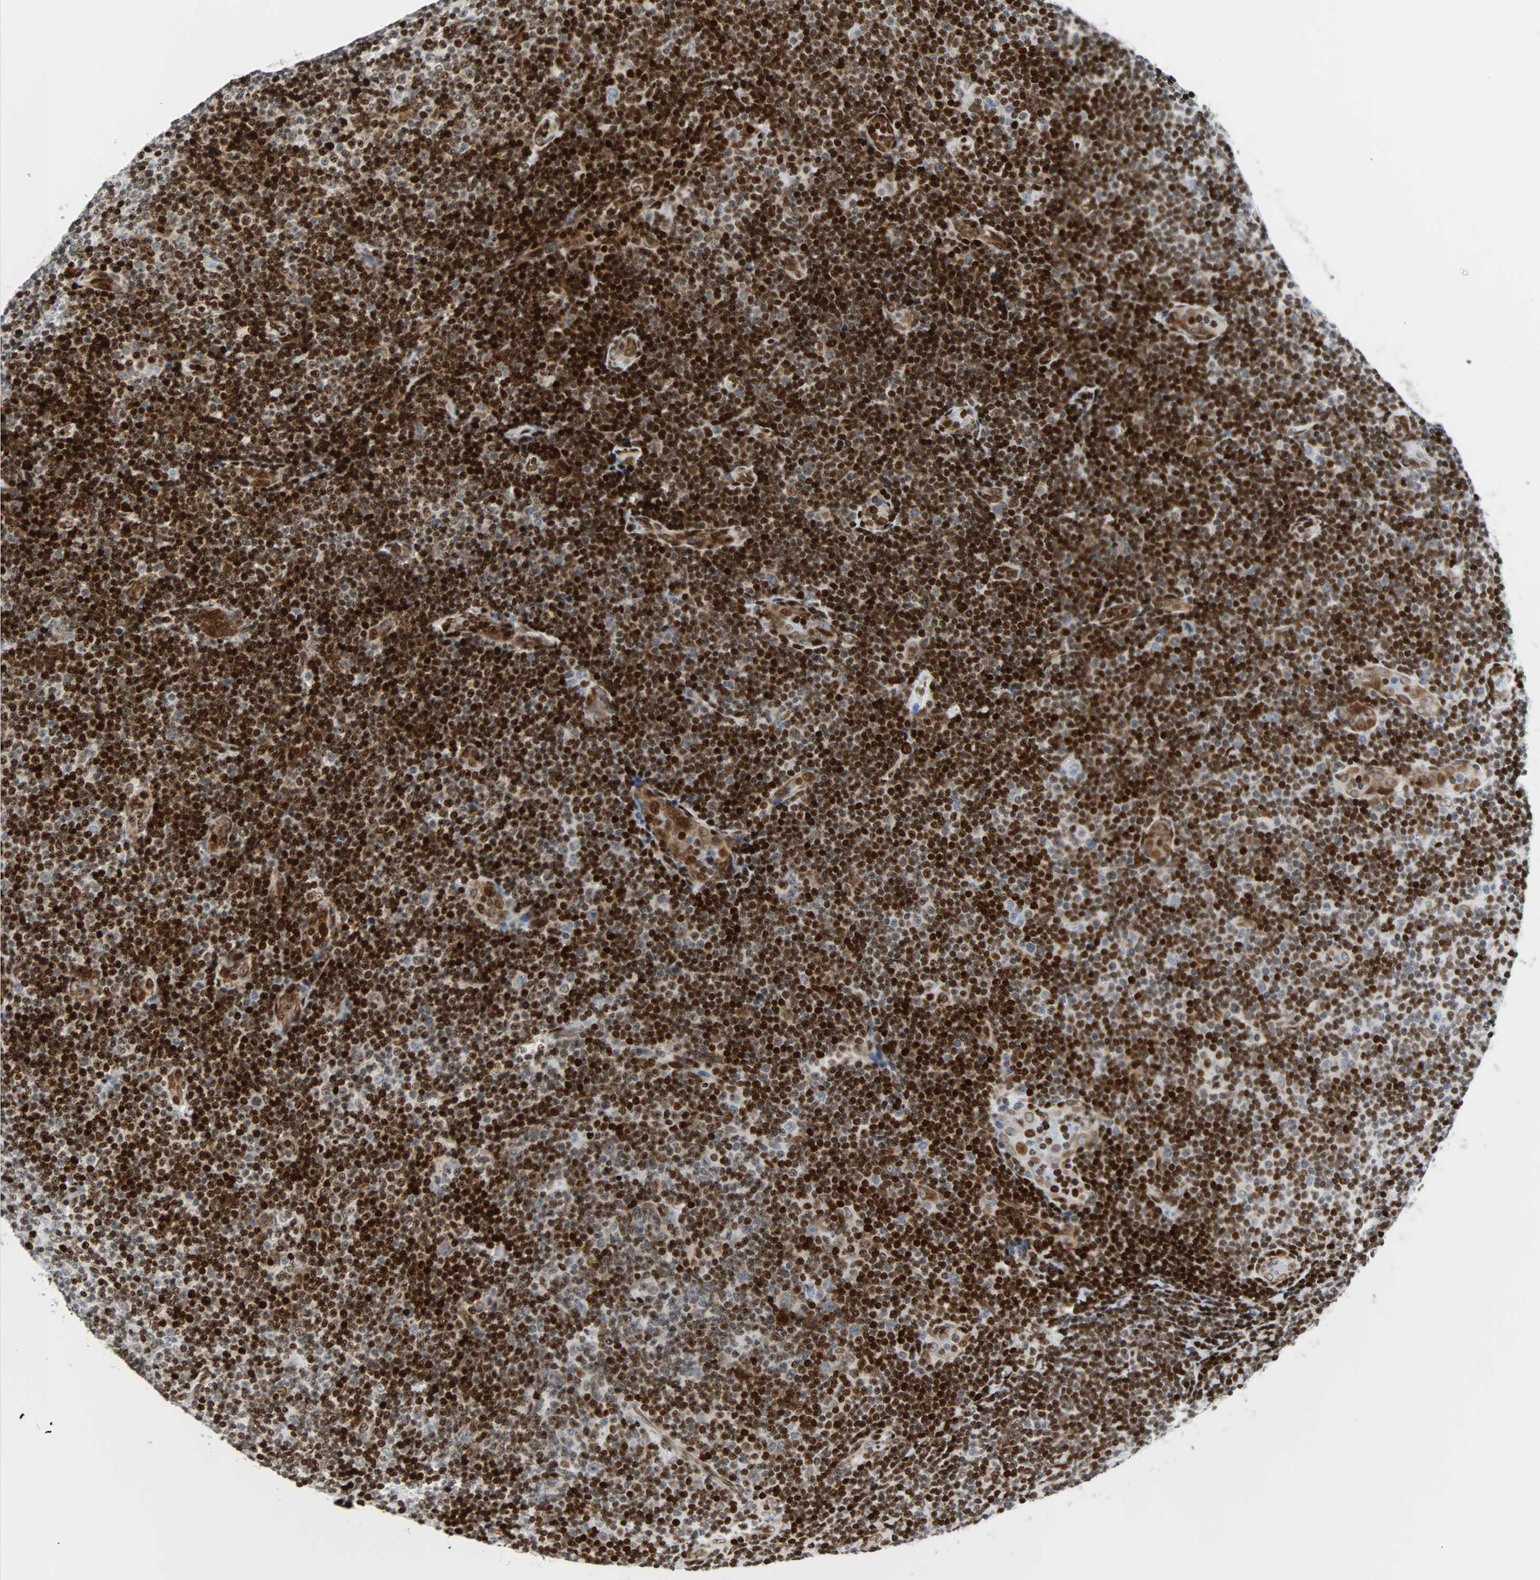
{"staining": {"intensity": "strong", "quantity": ">75%", "location": "nuclear"}, "tissue": "lymphoma", "cell_type": "Tumor cells", "image_type": "cancer", "snomed": [{"axis": "morphology", "description": "Malignant lymphoma, non-Hodgkin's type, Low grade"}, {"axis": "topography", "description": "Lymph node"}], "caption": "Immunohistochemical staining of lymphoma shows strong nuclear protein expression in approximately >75% of tumor cells.", "gene": "ZNF131", "patient": {"sex": "male", "age": 83}}